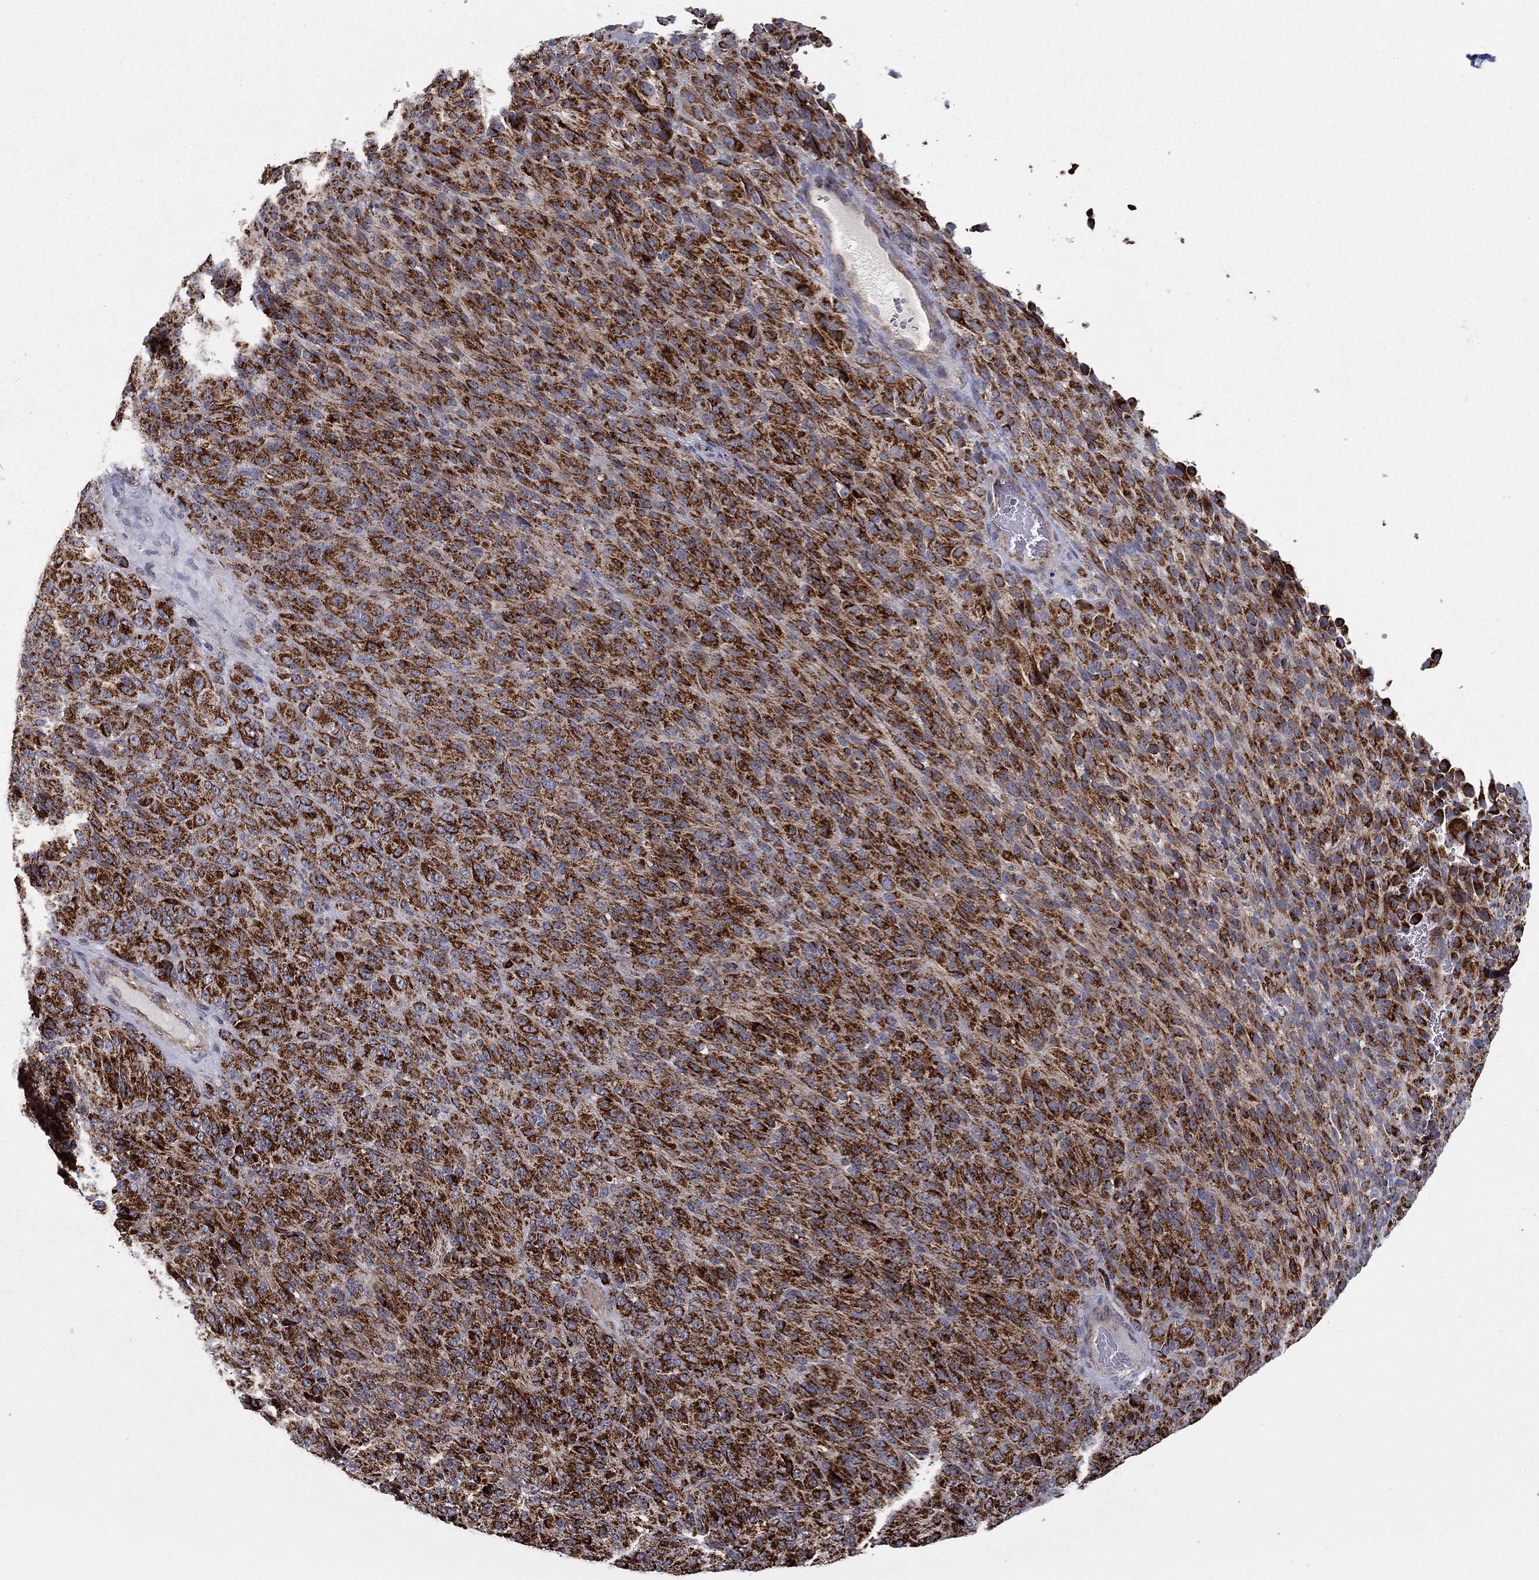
{"staining": {"intensity": "strong", "quantity": ">75%", "location": "cytoplasmic/membranous"}, "tissue": "melanoma", "cell_type": "Tumor cells", "image_type": "cancer", "snomed": [{"axis": "morphology", "description": "Malignant melanoma, Metastatic site"}, {"axis": "topography", "description": "Brain"}], "caption": "Melanoma stained for a protein exhibits strong cytoplasmic/membranous positivity in tumor cells.", "gene": "MT-CYB", "patient": {"sex": "female", "age": 56}}